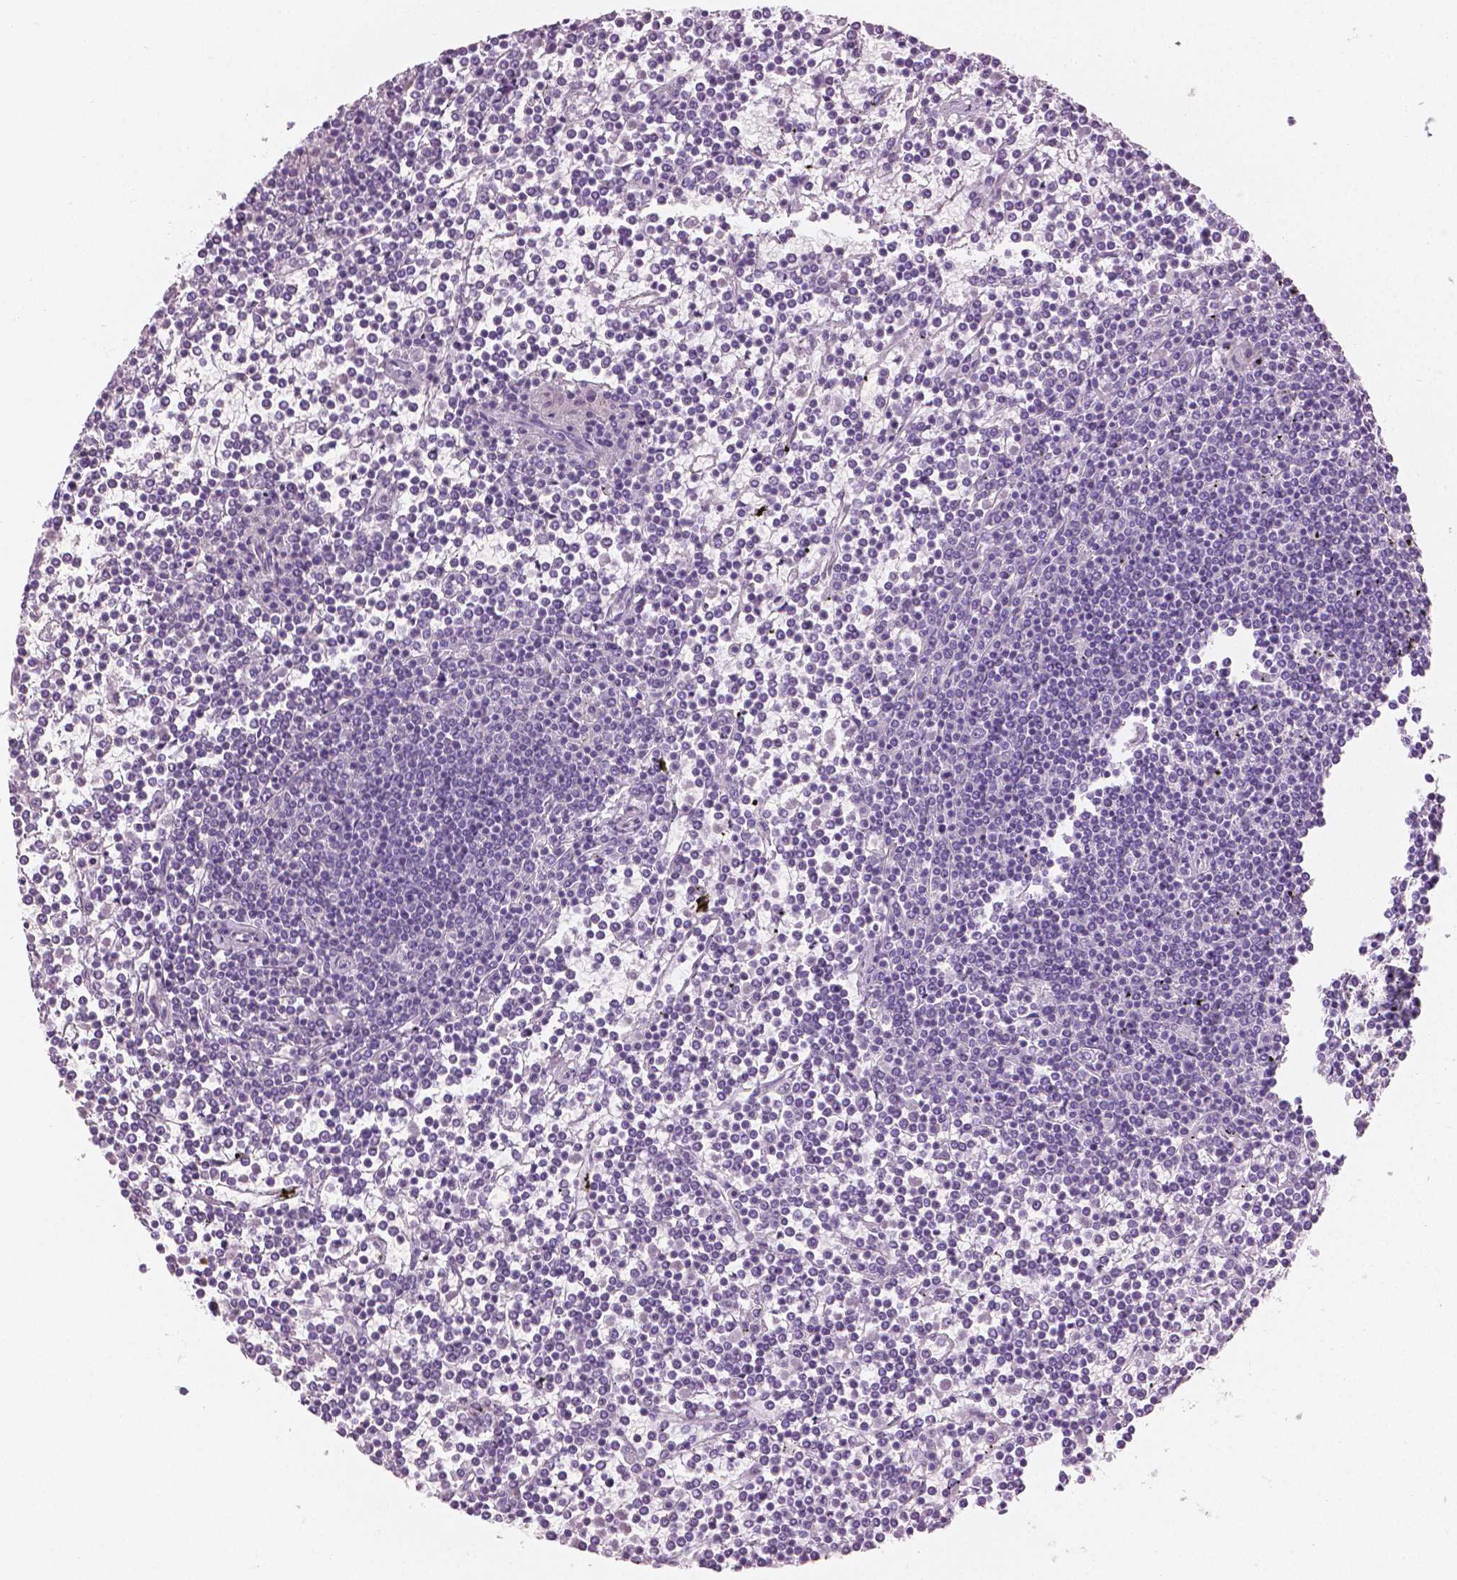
{"staining": {"intensity": "negative", "quantity": "none", "location": "none"}, "tissue": "lymphoma", "cell_type": "Tumor cells", "image_type": "cancer", "snomed": [{"axis": "morphology", "description": "Malignant lymphoma, non-Hodgkin's type, Low grade"}, {"axis": "topography", "description": "Spleen"}], "caption": "IHC histopathology image of human malignant lymphoma, non-Hodgkin's type (low-grade) stained for a protein (brown), which demonstrates no staining in tumor cells. (Immunohistochemistry (ihc), brightfield microscopy, high magnification).", "gene": "PLIN4", "patient": {"sex": "female", "age": 19}}